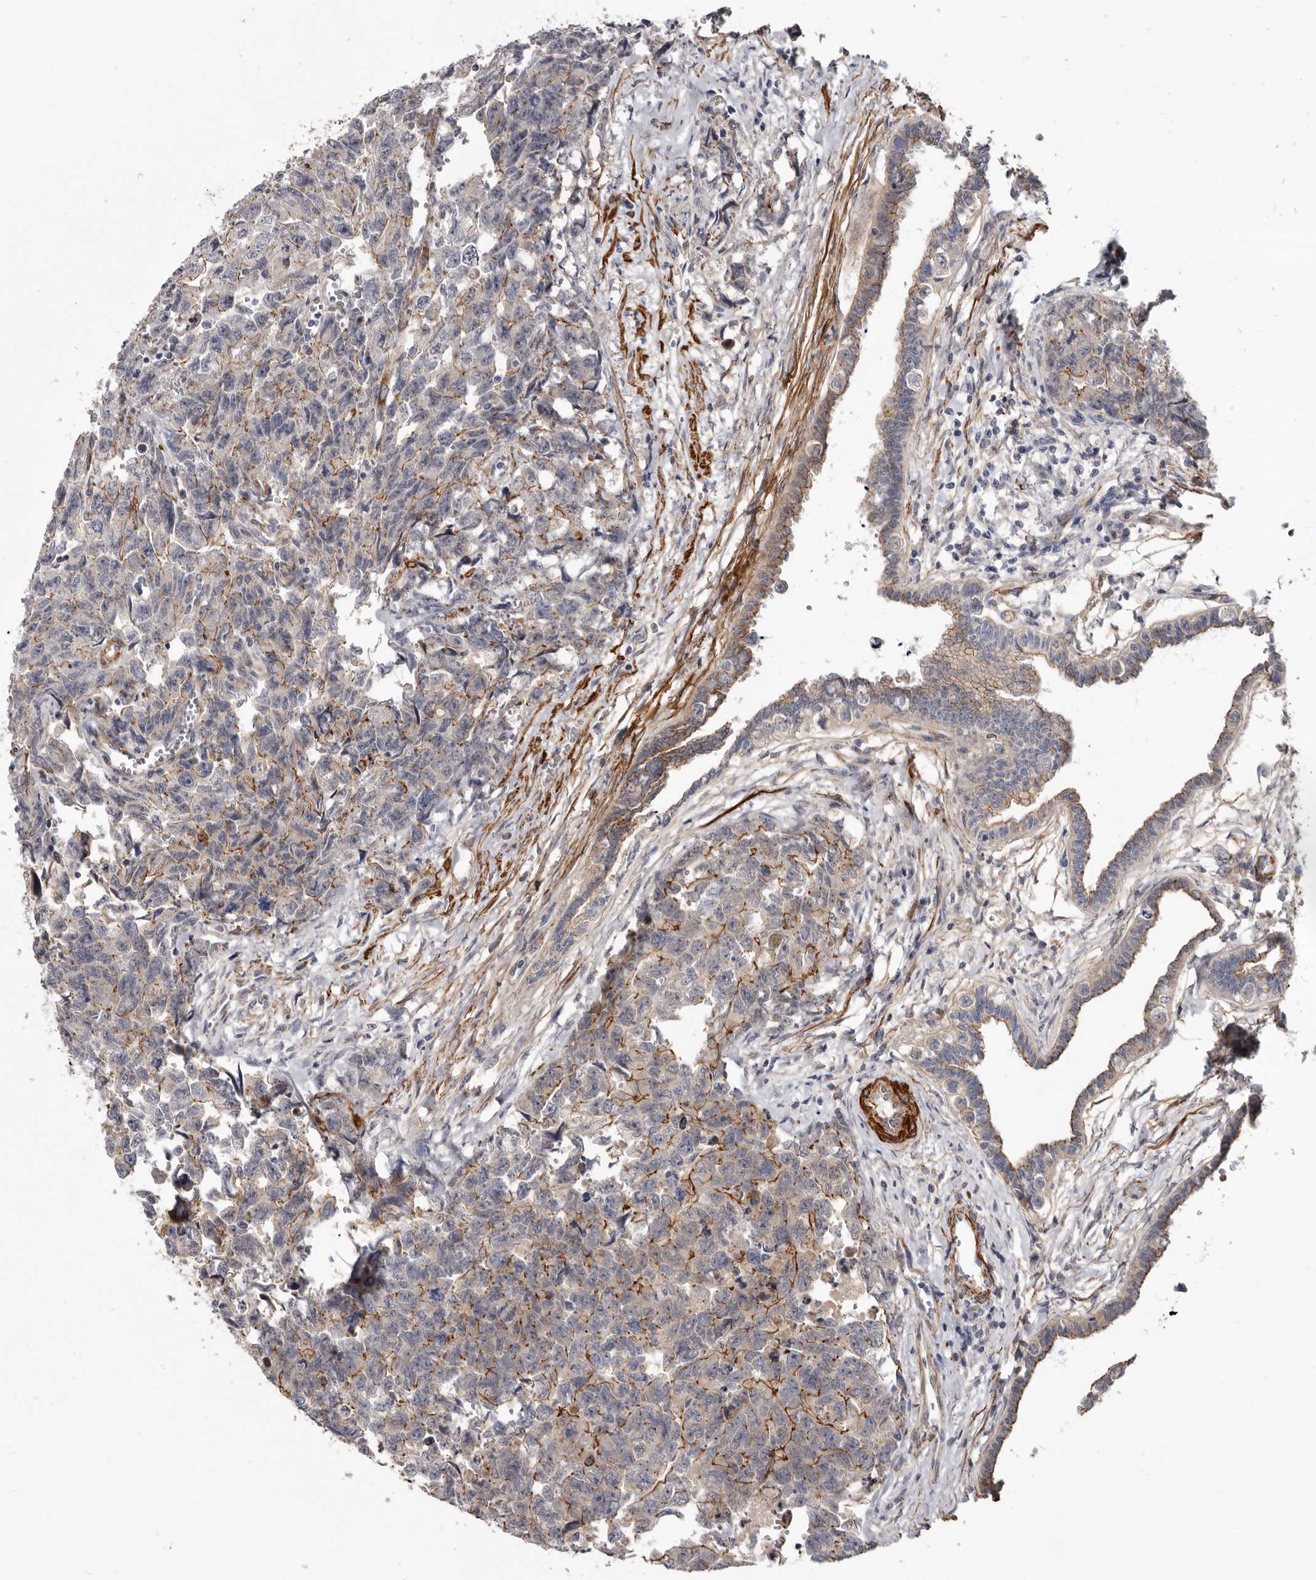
{"staining": {"intensity": "moderate", "quantity": "25%-75%", "location": "cytoplasmic/membranous"}, "tissue": "testis cancer", "cell_type": "Tumor cells", "image_type": "cancer", "snomed": [{"axis": "morphology", "description": "Carcinoma, Embryonal, NOS"}, {"axis": "topography", "description": "Testis"}], "caption": "Immunohistochemical staining of human testis embryonal carcinoma demonstrates medium levels of moderate cytoplasmic/membranous protein positivity in approximately 25%-75% of tumor cells.", "gene": "CGN", "patient": {"sex": "male", "age": 31}}